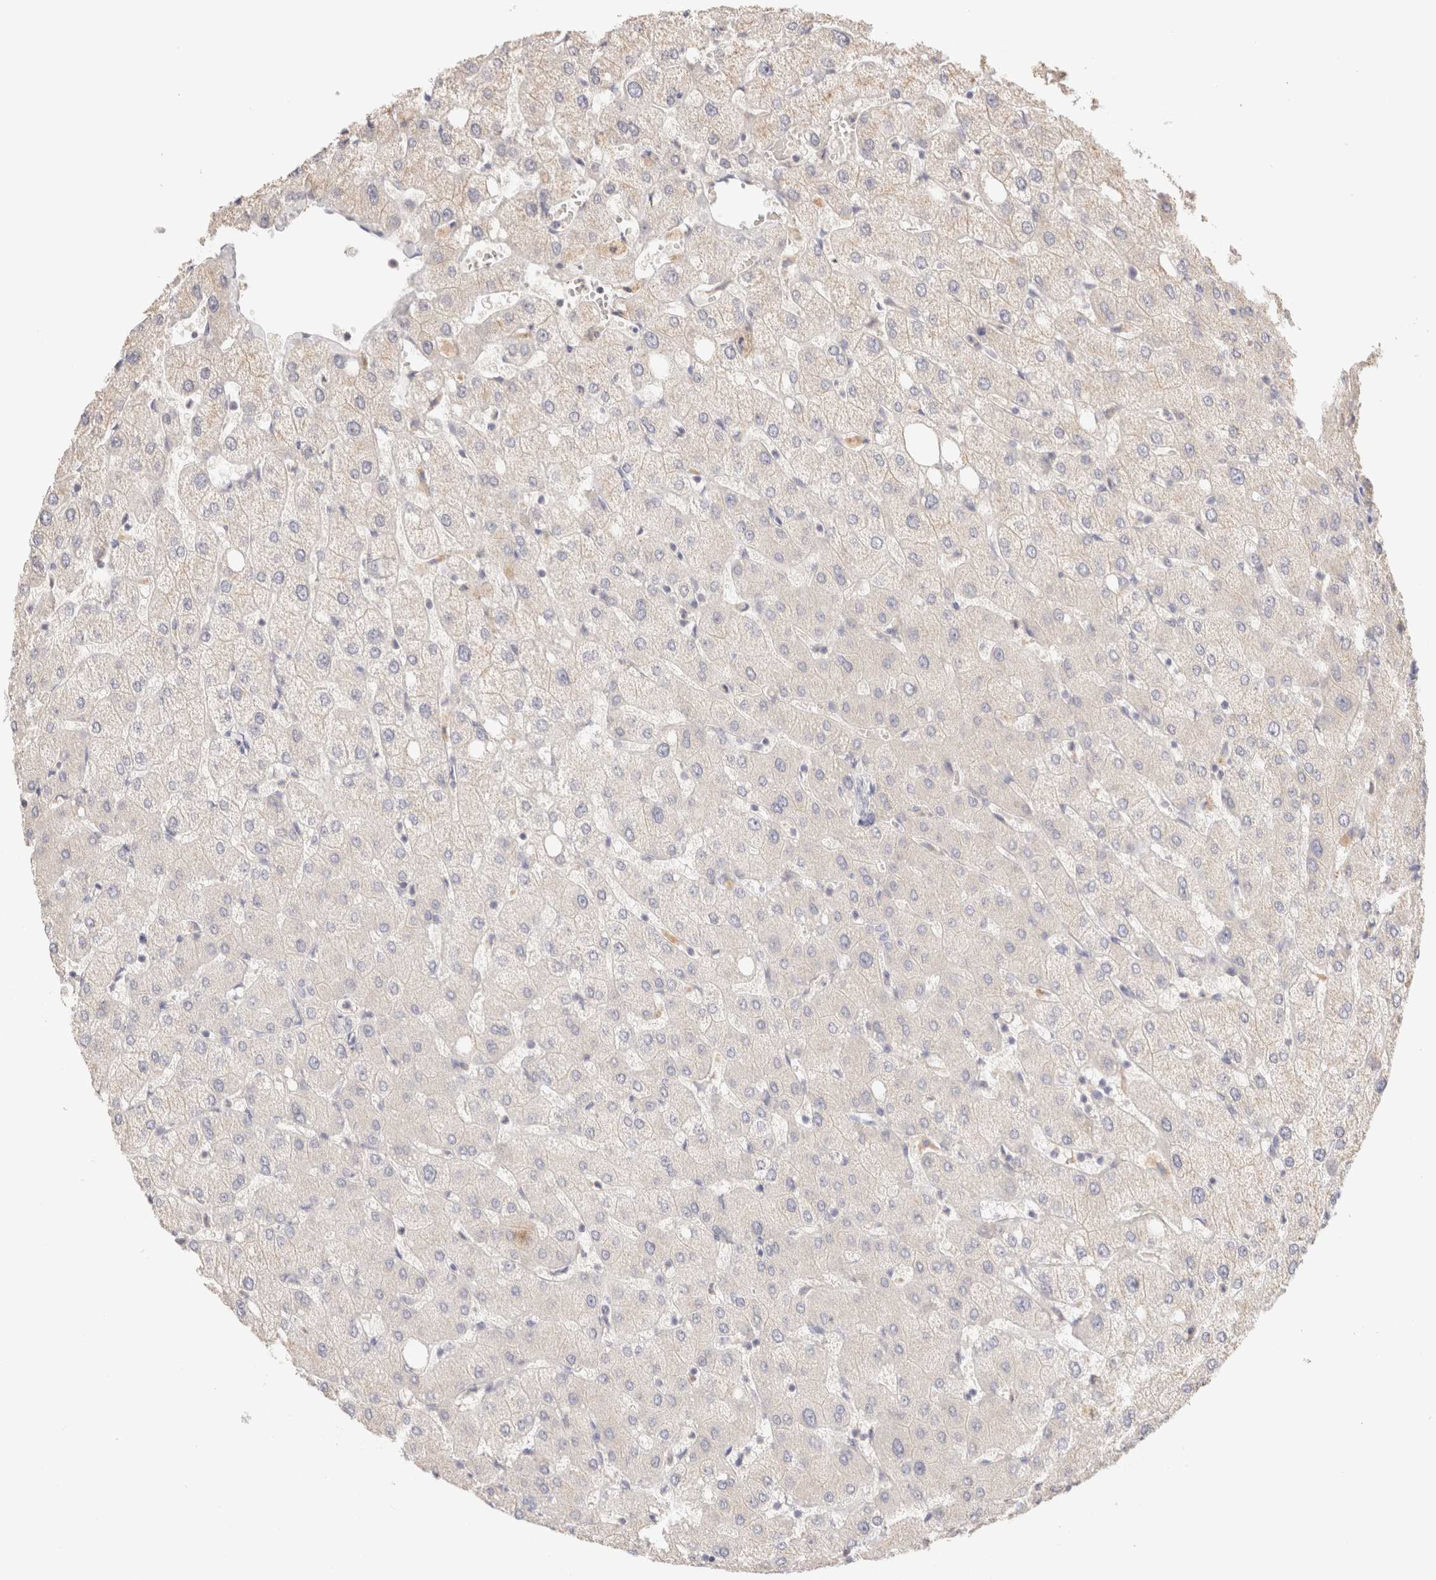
{"staining": {"intensity": "negative", "quantity": "none", "location": "none"}, "tissue": "liver", "cell_type": "Cholangiocytes", "image_type": "normal", "snomed": [{"axis": "morphology", "description": "Normal tissue, NOS"}, {"axis": "topography", "description": "Liver"}], "caption": "An immunohistochemistry image of normal liver is shown. There is no staining in cholangiocytes of liver.", "gene": "SCGB2A2", "patient": {"sex": "female", "age": 54}}